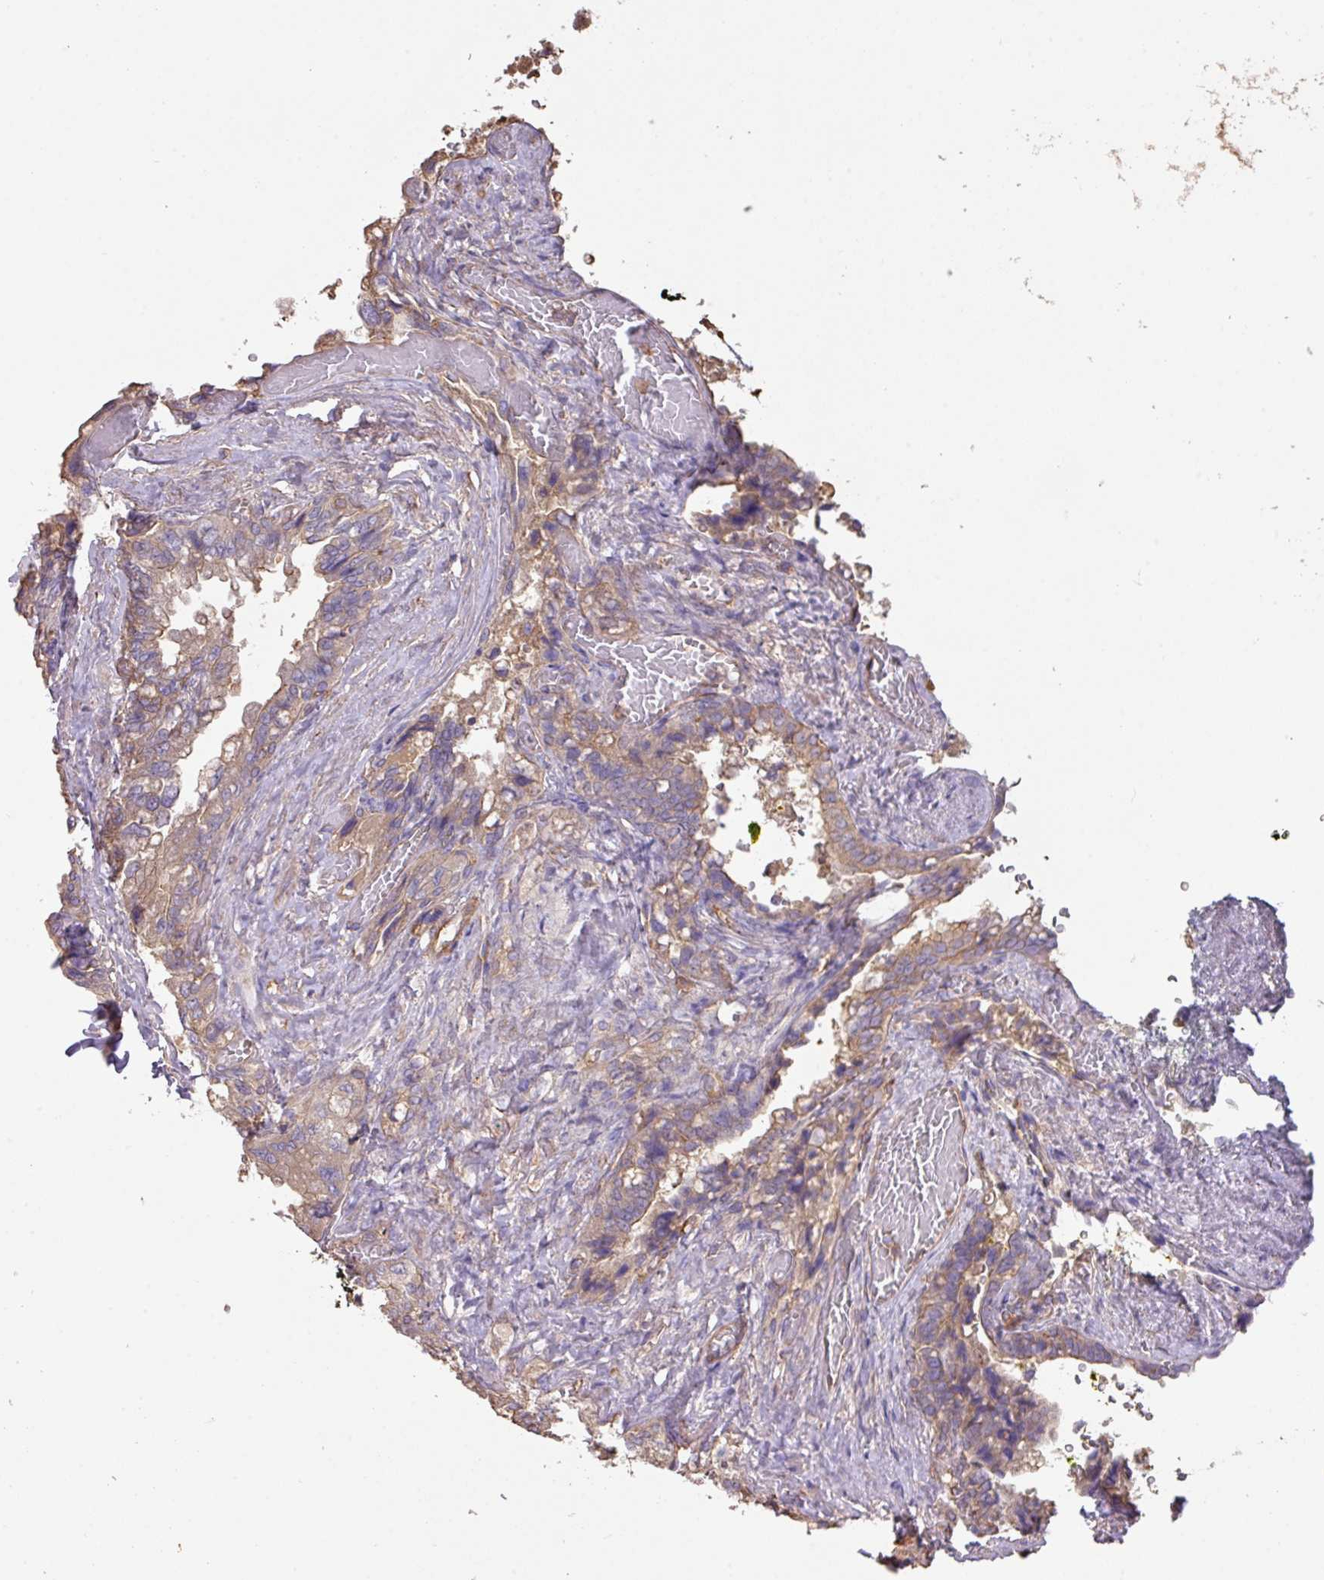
{"staining": {"intensity": "weak", "quantity": "25%-75%", "location": "cytoplasmic/membranous"}, "tissue": "seminal vesicle", "cell_type": "Glandular cells", "image_type": "normal", "snomed": [{"axis": "morphology", "description": "Normal tissue, NOS"}, {"axis": "topography", "description": "Seminal veicle"}, {"axis": "topography", "description": "Peripheral nerve tissue"}], "caption": "IHC (DAB) staining of benign human seminal vesicle demonstrates weak cytoplasmic/membranous protein staining in about 25%-75% of glandular cells.", "gene": "CALML4", "patient": {"sex": "male", "age": 60}}